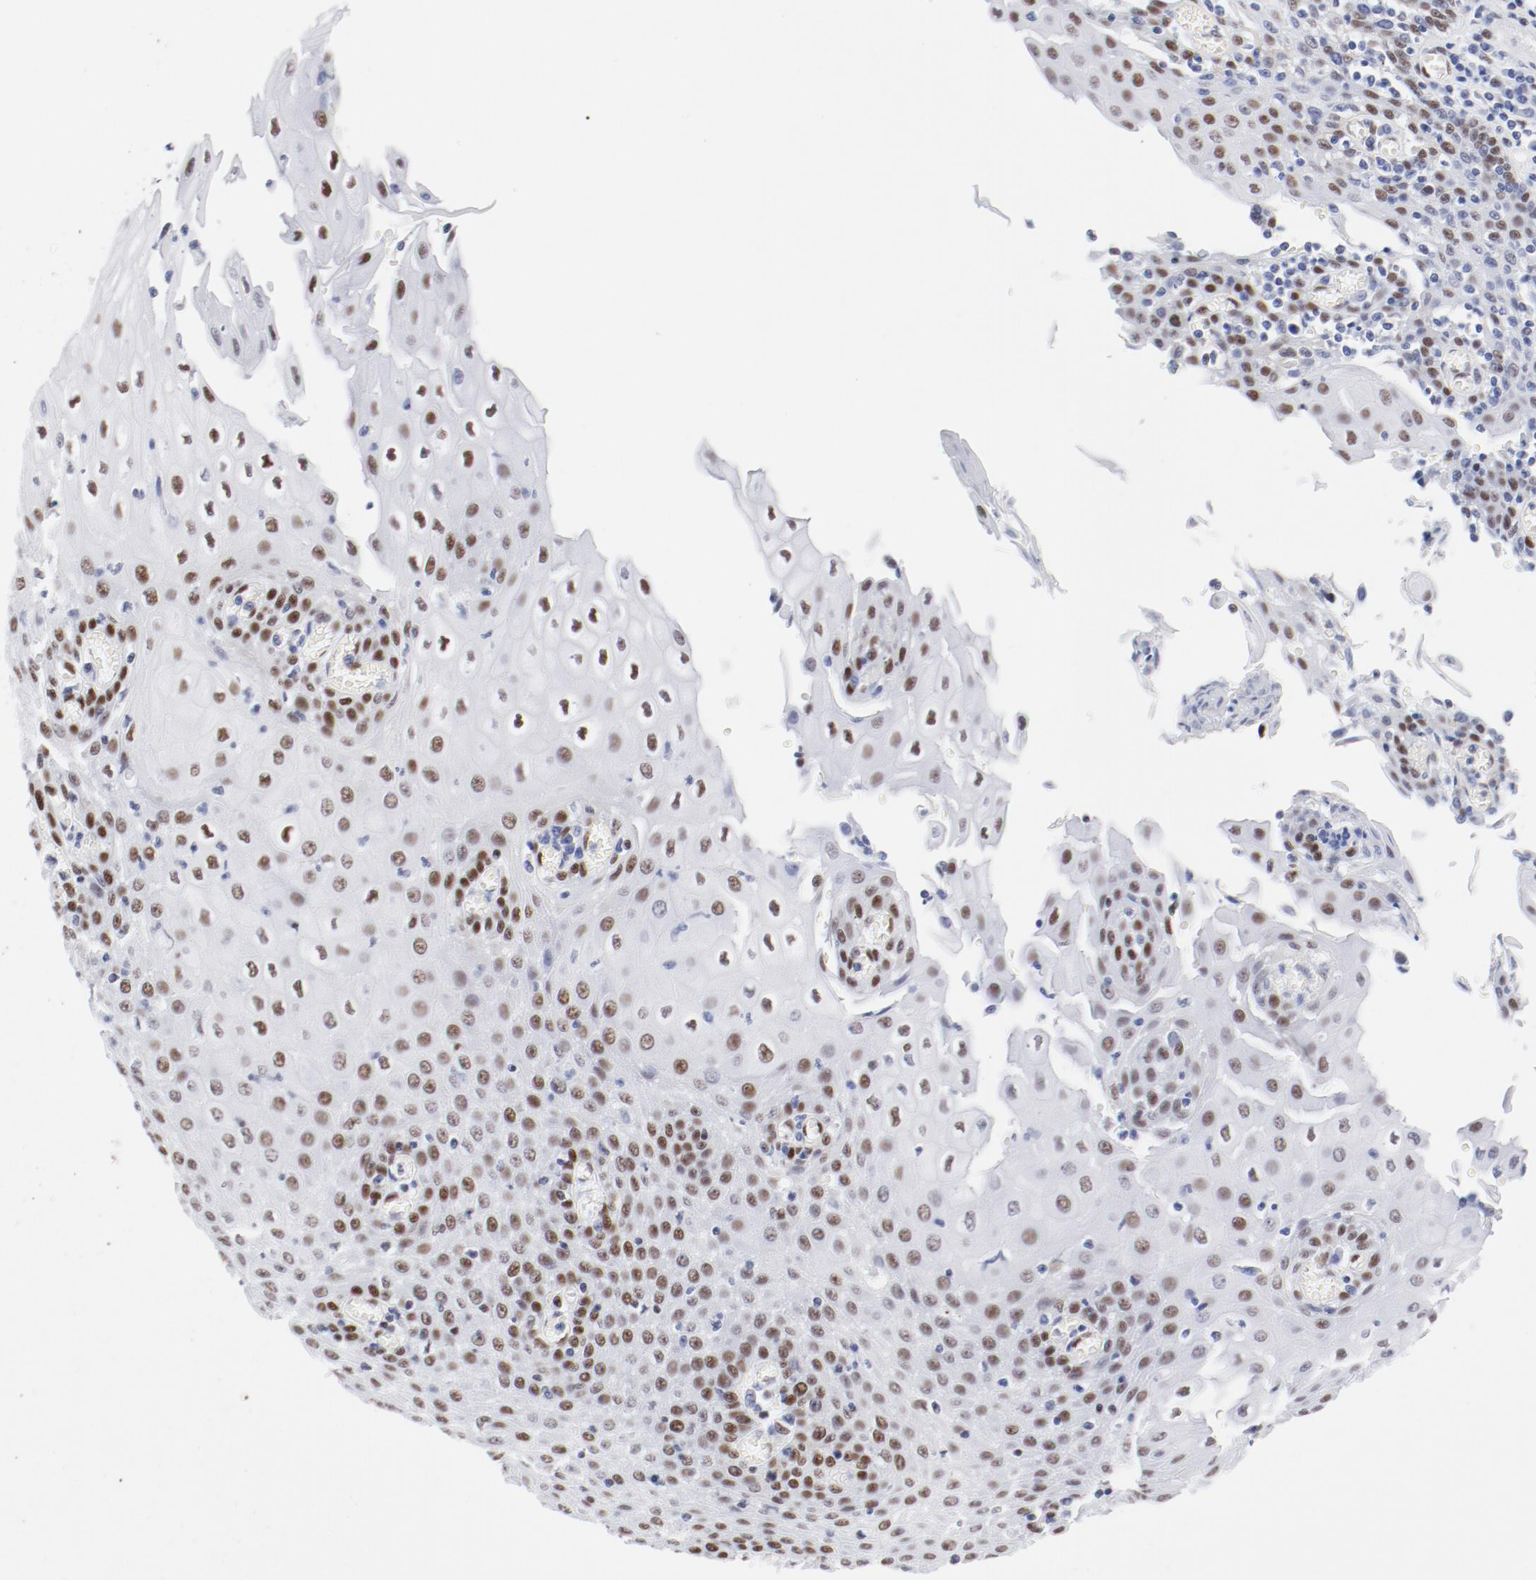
{"staining": {"intensity": "moderate", "quantity": "25%-75%", "location": "nuclear"}, "tissue": "esophagus", "cell_type": "Squamous epithelial cells", "image_type": "normal", "snomed": [{"axis": "morphology", "description": "Normal tissue, NOS"}, {"axis": "morphology", "description": "Squamous cell carcinoma, NOS"}, {"axis": "topography", "description": "Esophagus"}], "caption": "Moderate nuclear protein expression is seen in approximately 25%-75% of squamous epithelial cells in esophagus.", "gene": "ATF2", "patient": {"sex": "male", "age": 65}}